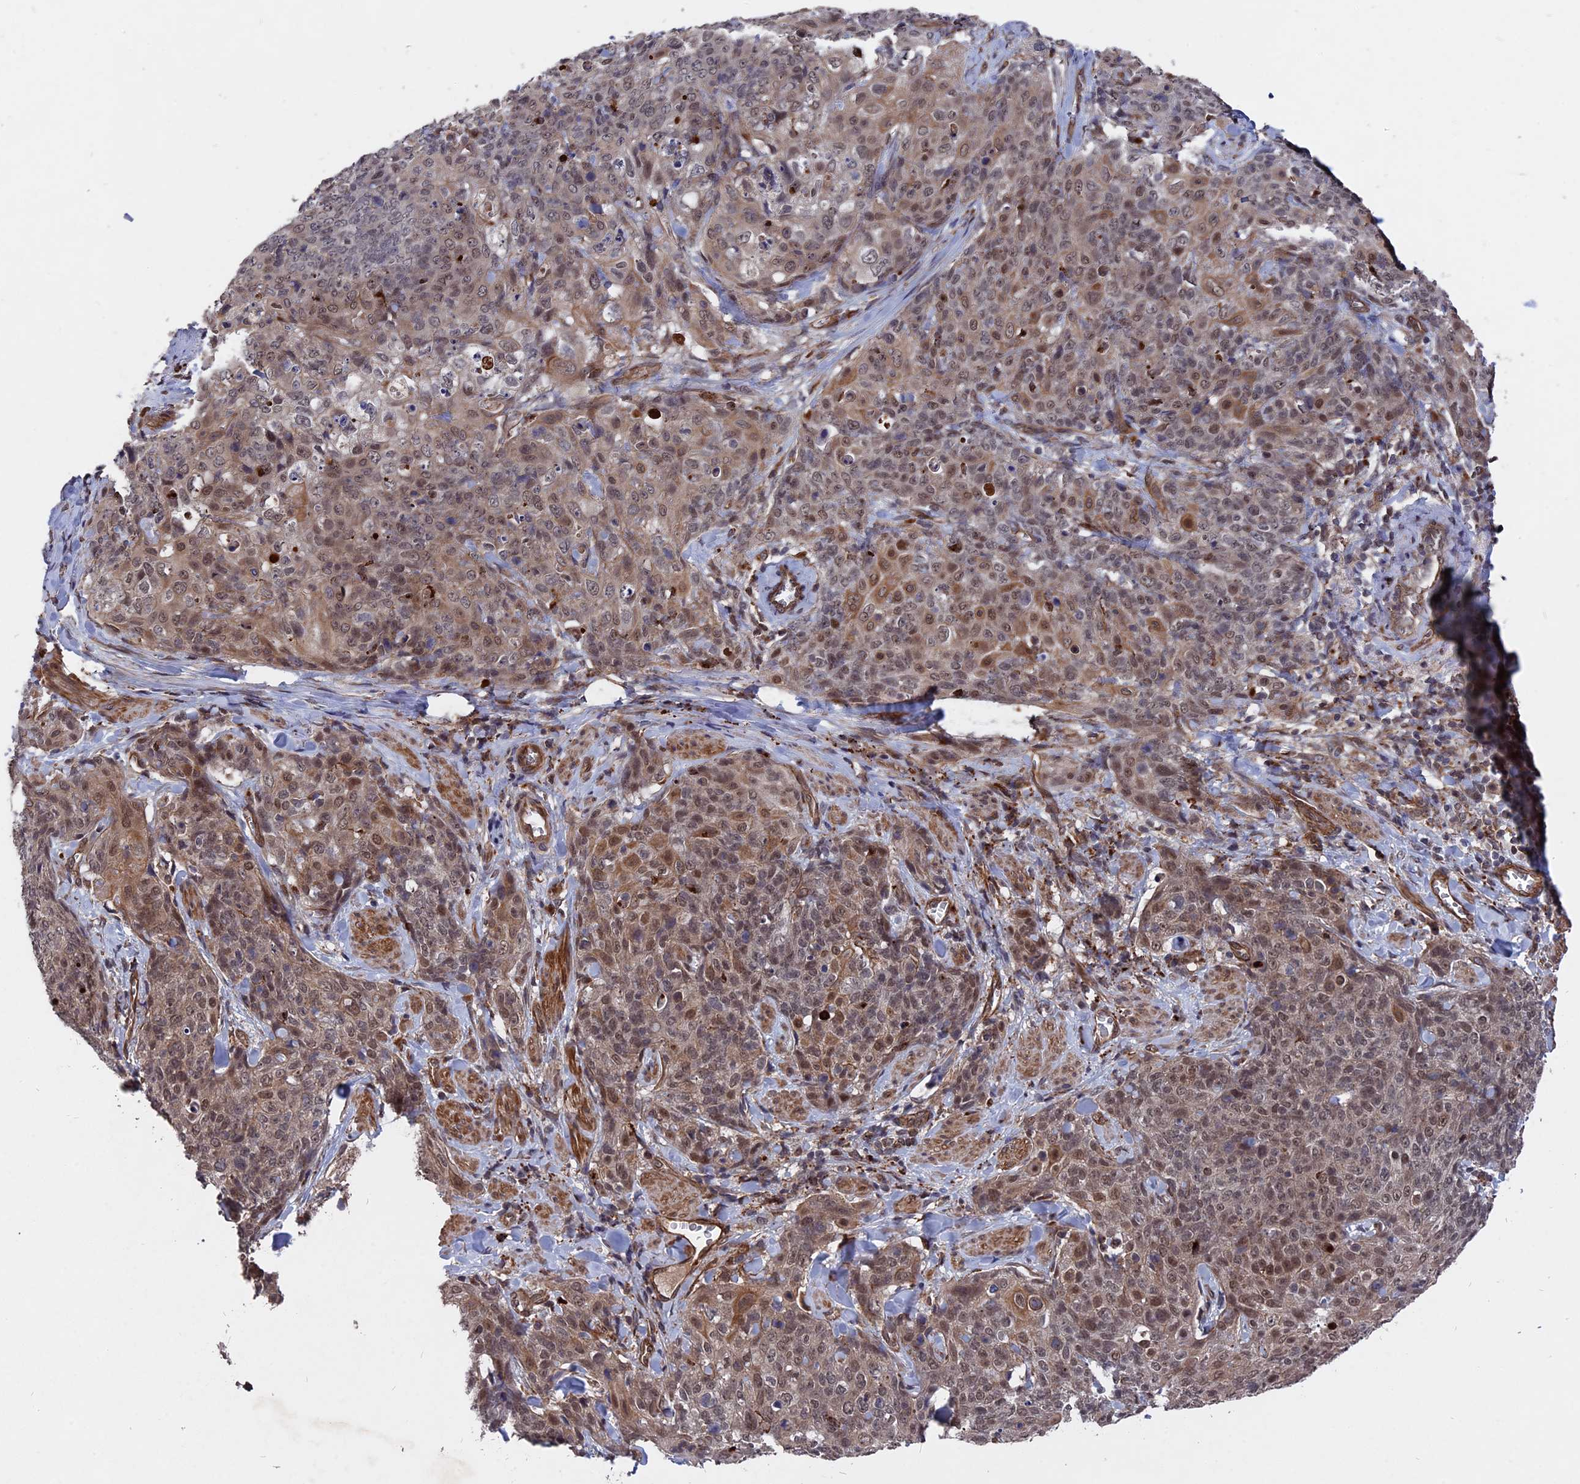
{"staining": {"intensity": "moderate", "quantity": "25%-75%", "location": "cytoplasmic/membranous,nuclear"}, "tissue": "skin cancer", "cell_type": "Tumor cells", "image_type": "cancer", "snomed": [{"axis": "morphology", "description": "Squamous cell carcinoma, NOS"}, {"axis": "topography", "description": "Skin"}, {"axis": "topography", "description": "Vulva"}], "caption": "Protein staining shows moderate cytoplasmic/membranous and nuclear positivity in approximately 25%-75% of tumor cells in skin cancer (squamous cell carcinoma).", "gene": "NOSIP", "patient": {"sex": "female", "age": 85}}